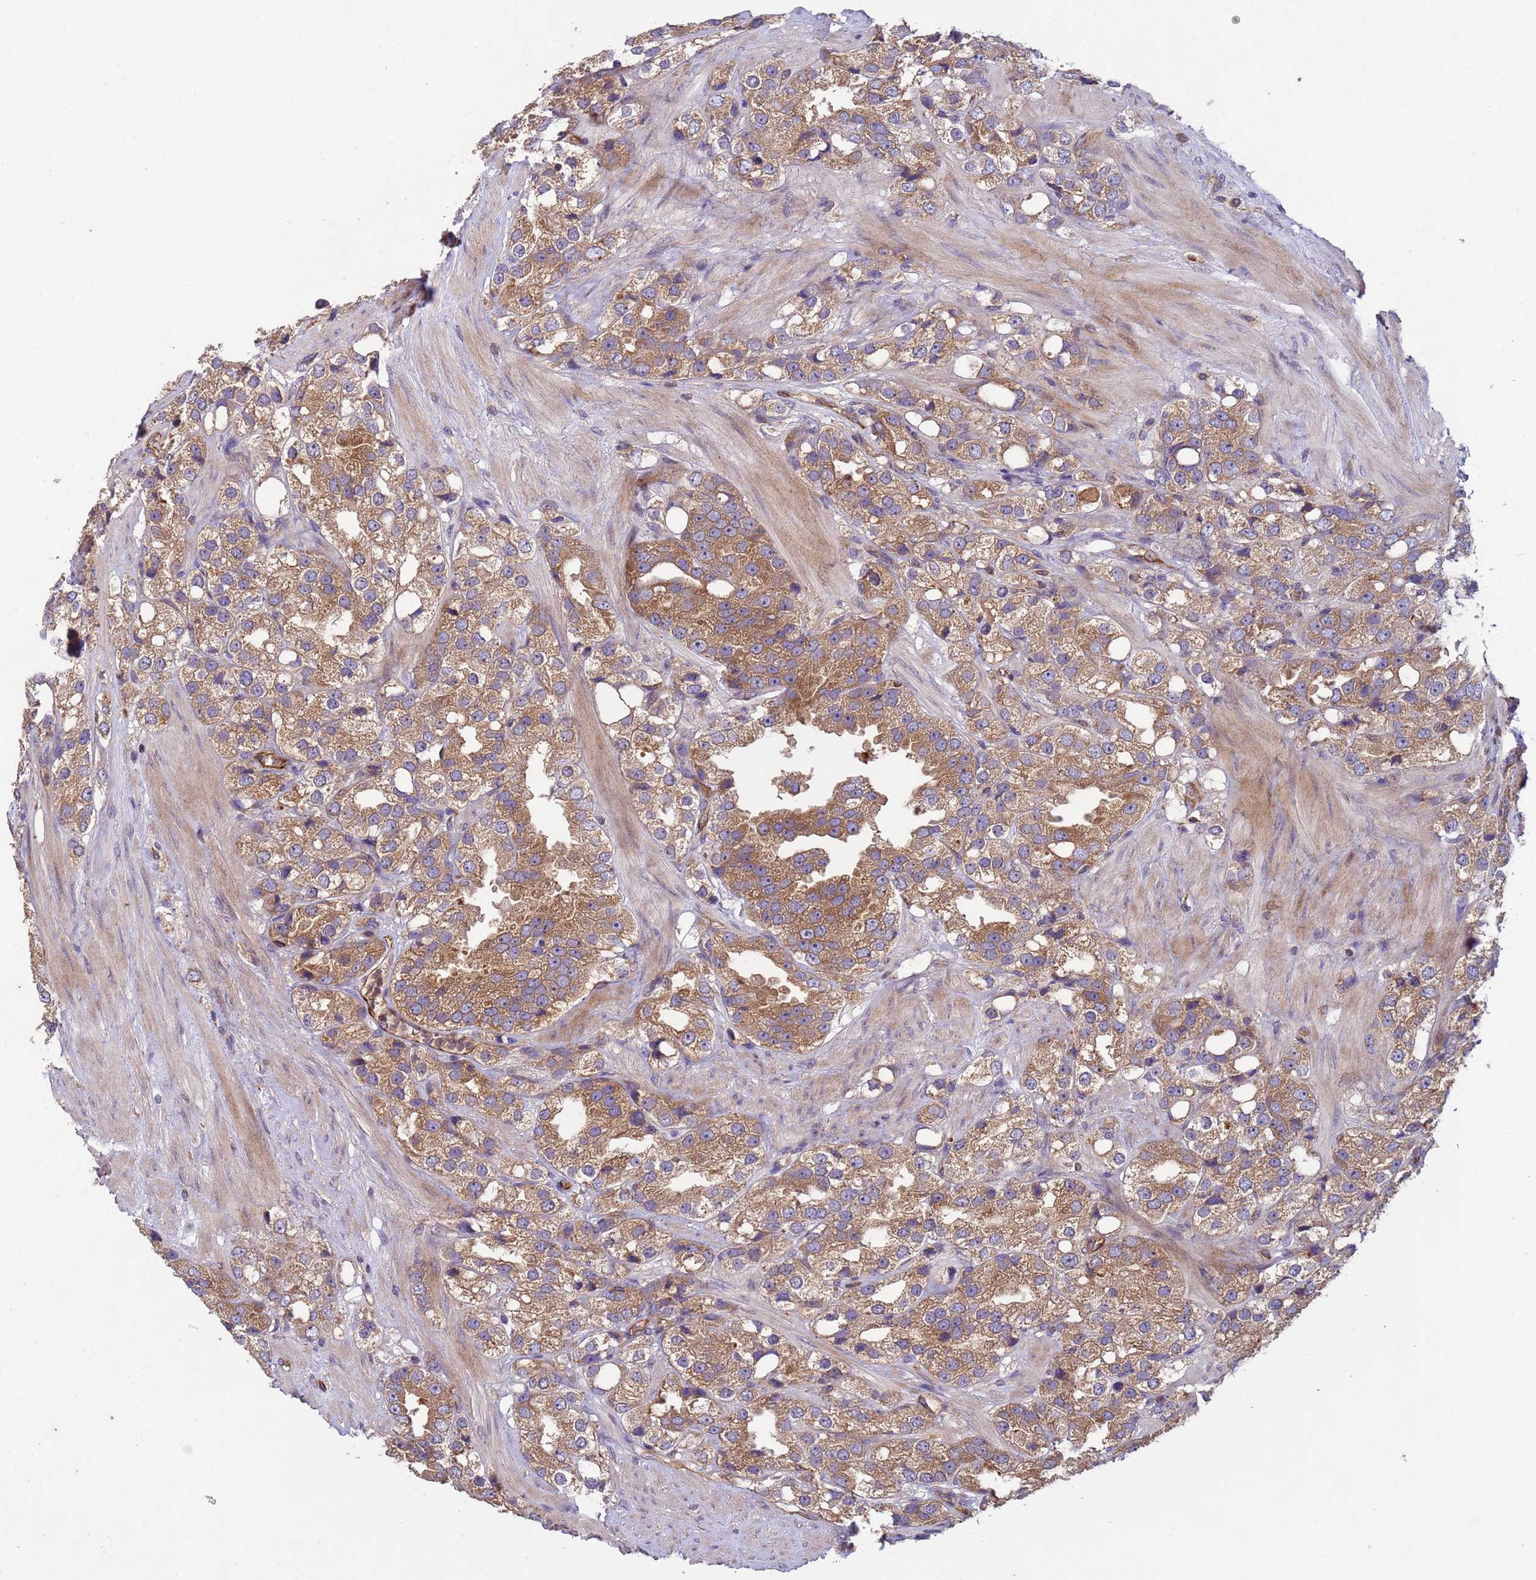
{"staining": {"intensity": "moderate", "quantity": ">75%", "location": "cytoplasmic/membranous"}, "tissue": "prostate cancer", "cell_type": "Tumor cells", "image_type": "cancer", "snomed": [{"axis": "morphology", "description": "Adenocarcinoma, NOS"}, {"axis": "topography", "description": "Prostate"}], "caption": "High-magnification brightfield microscopy of adenocarcinoma (prostate) stained with DAB (3,3'-diaminobenzidine) (brown) and counterstained with hematoxylin (blue). tumor cells exhibit moderate cytoplasmic/membranous staining is identified in about>75% of cells.", "gene": "RAB10", "patient": {"sex": "male", "age": 79}}